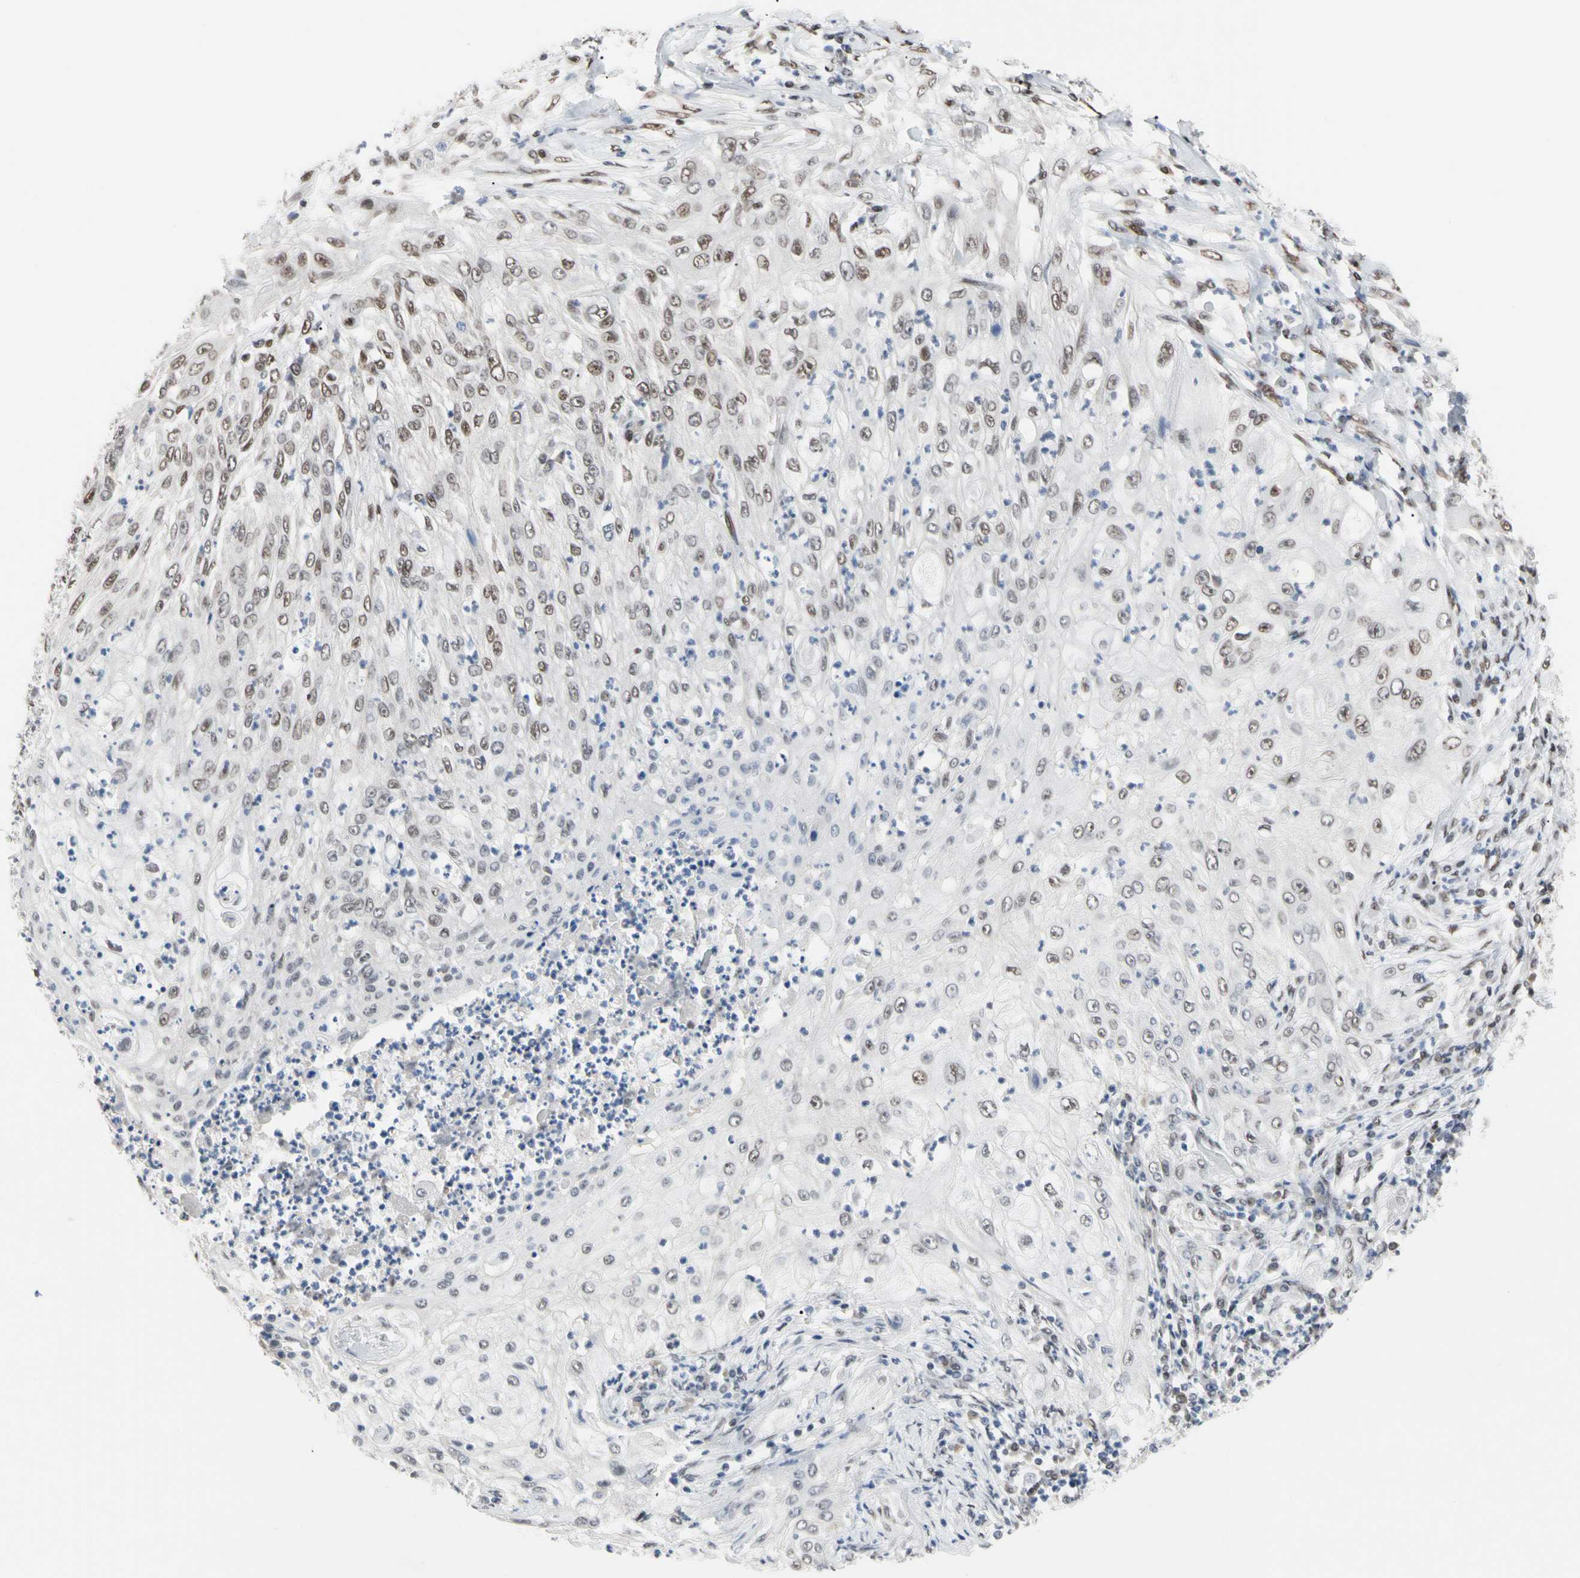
{"staining": {"intensity": "moderate", "quantity": "<25%", "location": "nuclear"}, "tissue": "lung cancer", "cell_type": "Tumor cells", "image_type": "cancer", "snomed": [{"axis": "morphology", "description": "Inflammation, NOS"}, {"axis": "morphology", "description": "Squamous cell carcinoma, NOS"}, {"axis": "topography", "description": "Lymph node"}, {"axis": "topography", "description": "Soft tissue"}, {"axis": "topography", "description": "Lung"}], "caption": "Immunohistochemical staining of squamous cell carcinoma (lung) displays low levels of moderate nuclear staining in approximately <25% of tumor cells. (brown staining indicates protein expression, while blue staining denotes nuclei).", "gene": "FAM98B", "patient": {"sex": "male", "age": 66}}